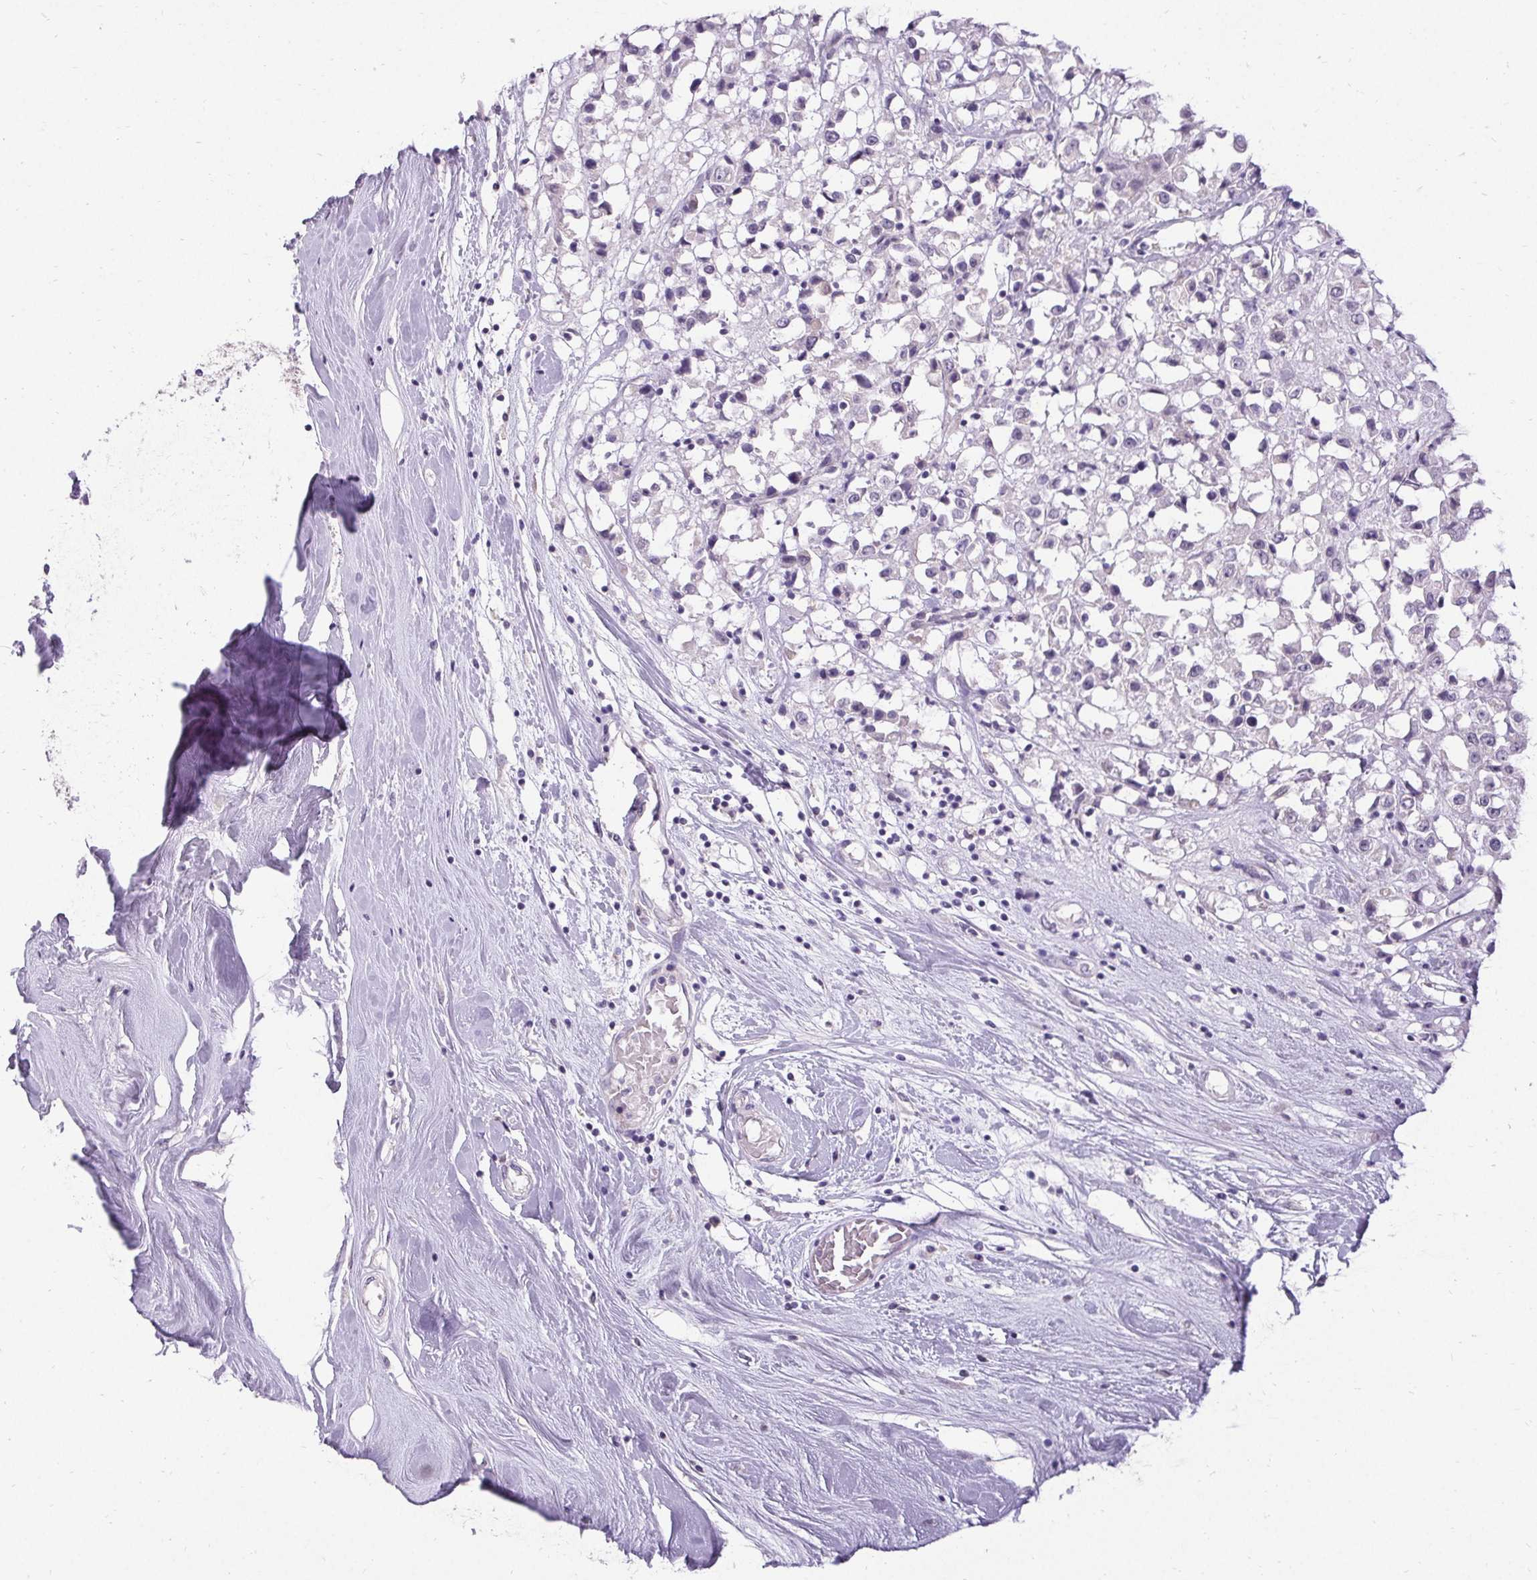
{"staining": {"intensity": "negative", "quantity": "none", "location": "none"}, "tissue": "breast cancer", "cell_type": "Tumor cells", "image_type": "cancer", "snomed": [{"axis": "morphology", "description": "Duct carcinoma"}, {"axis": "topography", "description": "Breast"}], "caption": "An immunohistochemistry histopathology image of breast cancer (infiltrating ductal carcinoma) is shown. There is no staining in tumor cells of breast cancer (infiltrating ductal carcinoma).", "gene": "HSD17B3", "patient": {"sex": "female", "age": 61}}